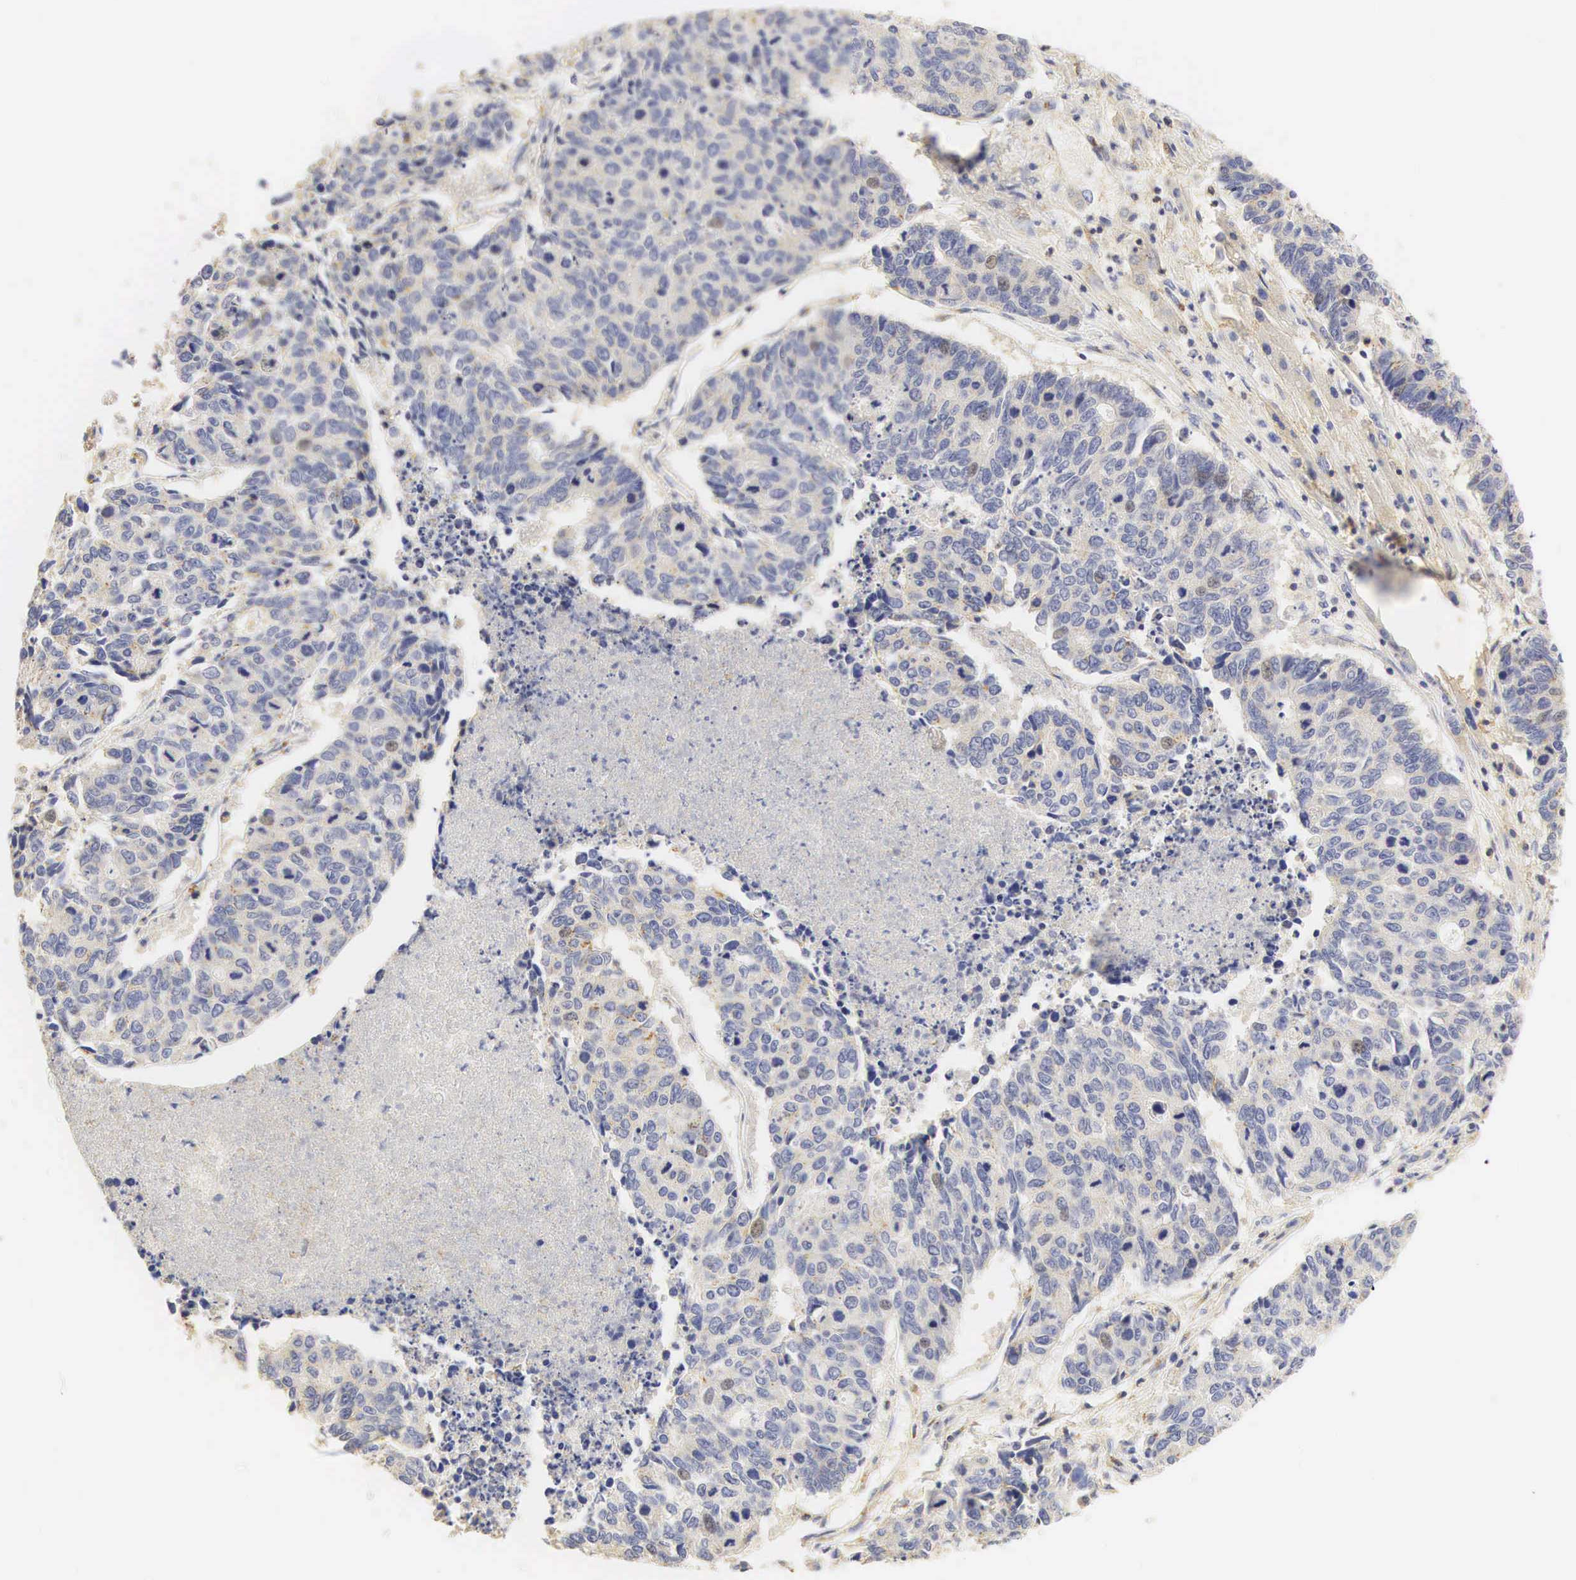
{"staining": {"intensity": "negative", "quantity": "none", "location": "none"}, "tissue": "liver cancer", "cell_type": "Tumor cells", "image_type": "cancer", "snomed": [{"axis": "morphology", "description": "Carcinoma, metastatic, NOS"}, {"axis": "topography", "description": "Liver"}], "caption": "Immunohistochemistry (IHC) of liver cancer (metastatic carcinoma) exhibits no positivity in tumor cells.", "gene": "CD99", "patient": {"sex": "male", "age": 49}}